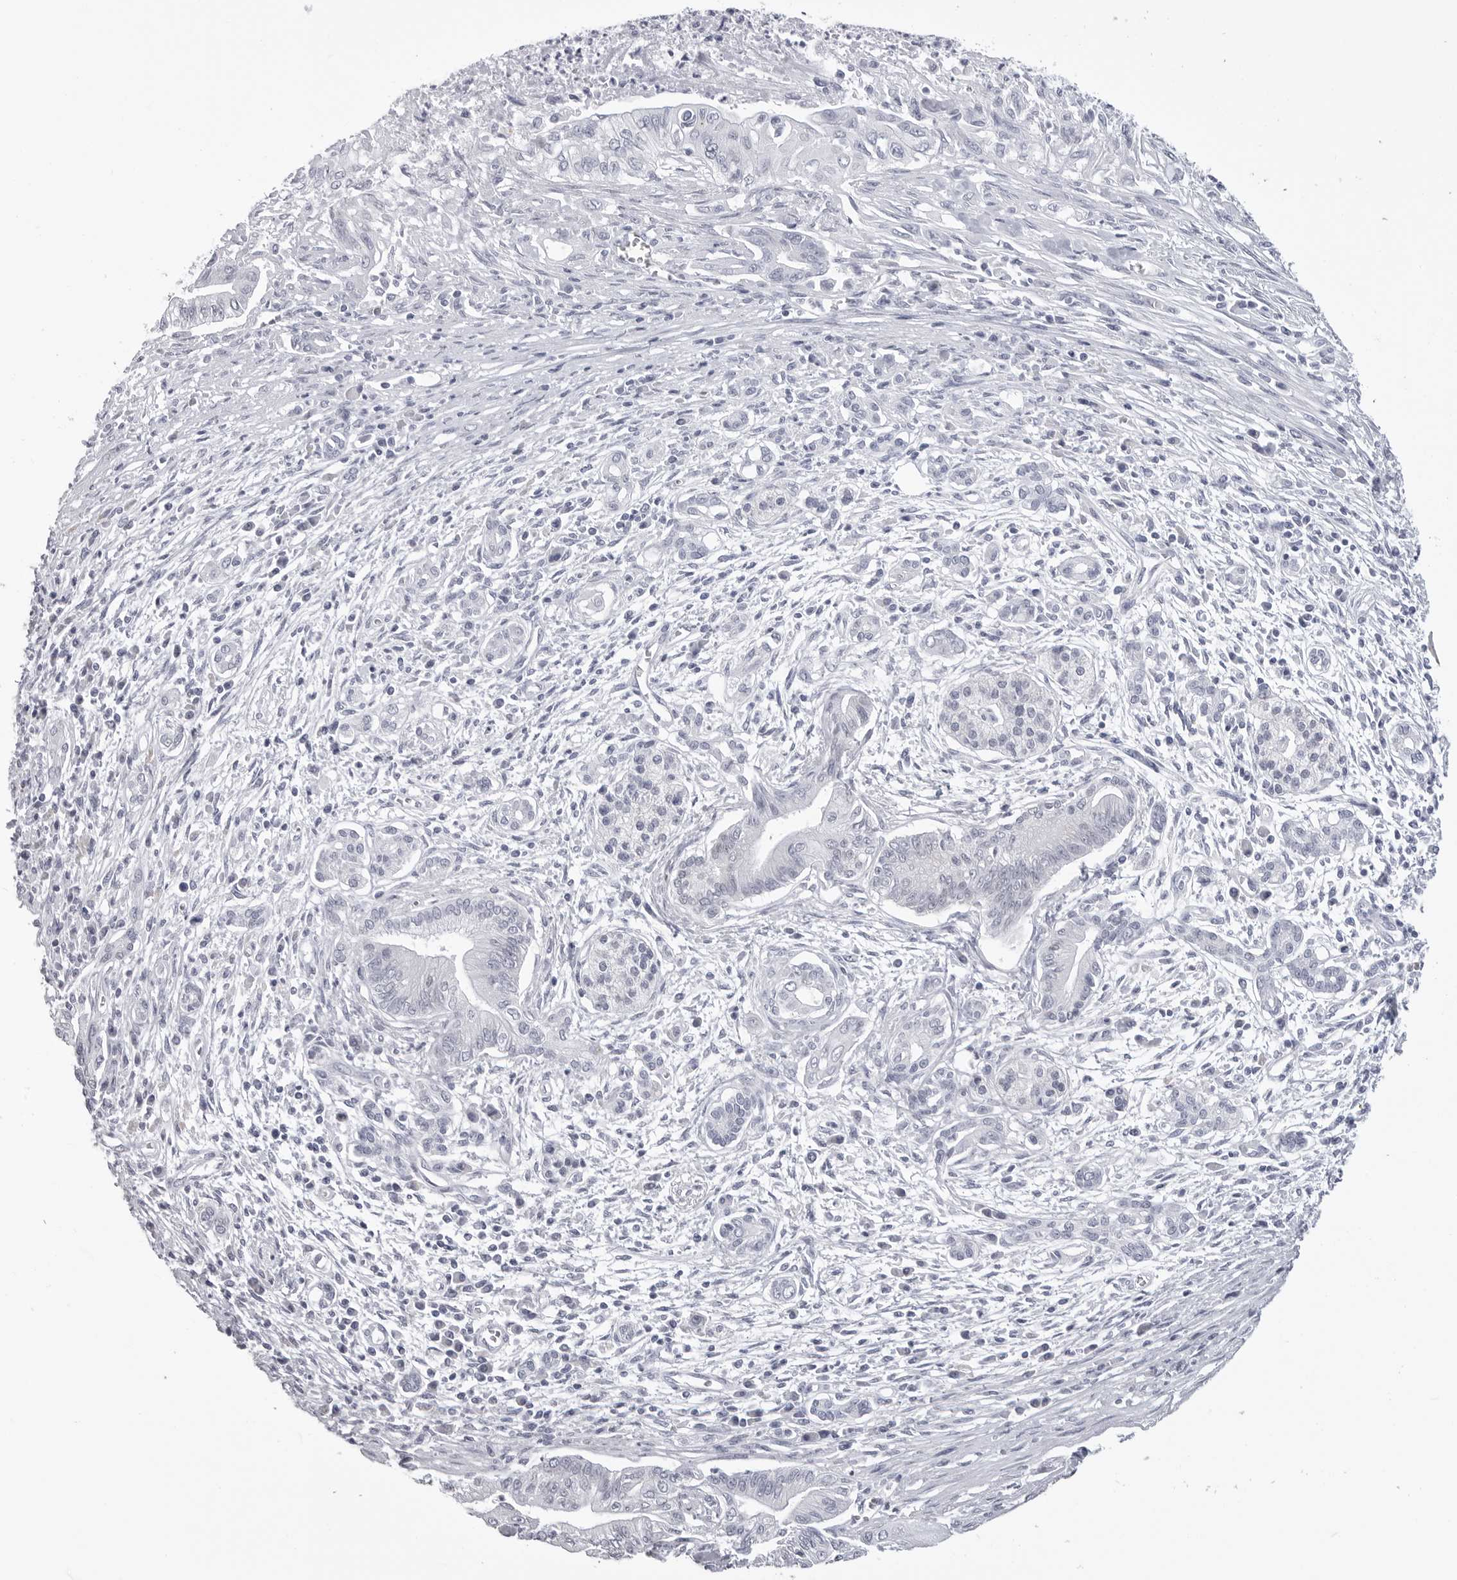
{"staining": {"intensity": "negative", "quantity": "none", "location": "none"}, "tissue": "pancreatic cancer", "cell_type": "Tumor cells", "image_type": "cancer", "snomed": [{"axis": "morphology", "description": "Adenocarcinoma, NOS"}, {"axis": "topography", "description": "Pancreas"}], "caption": "The micrograph reveals no staining of tumor cells in pancreatic cancer.", "gene": "LGALS4", "patient": {"sex": "male", "age": 58}}